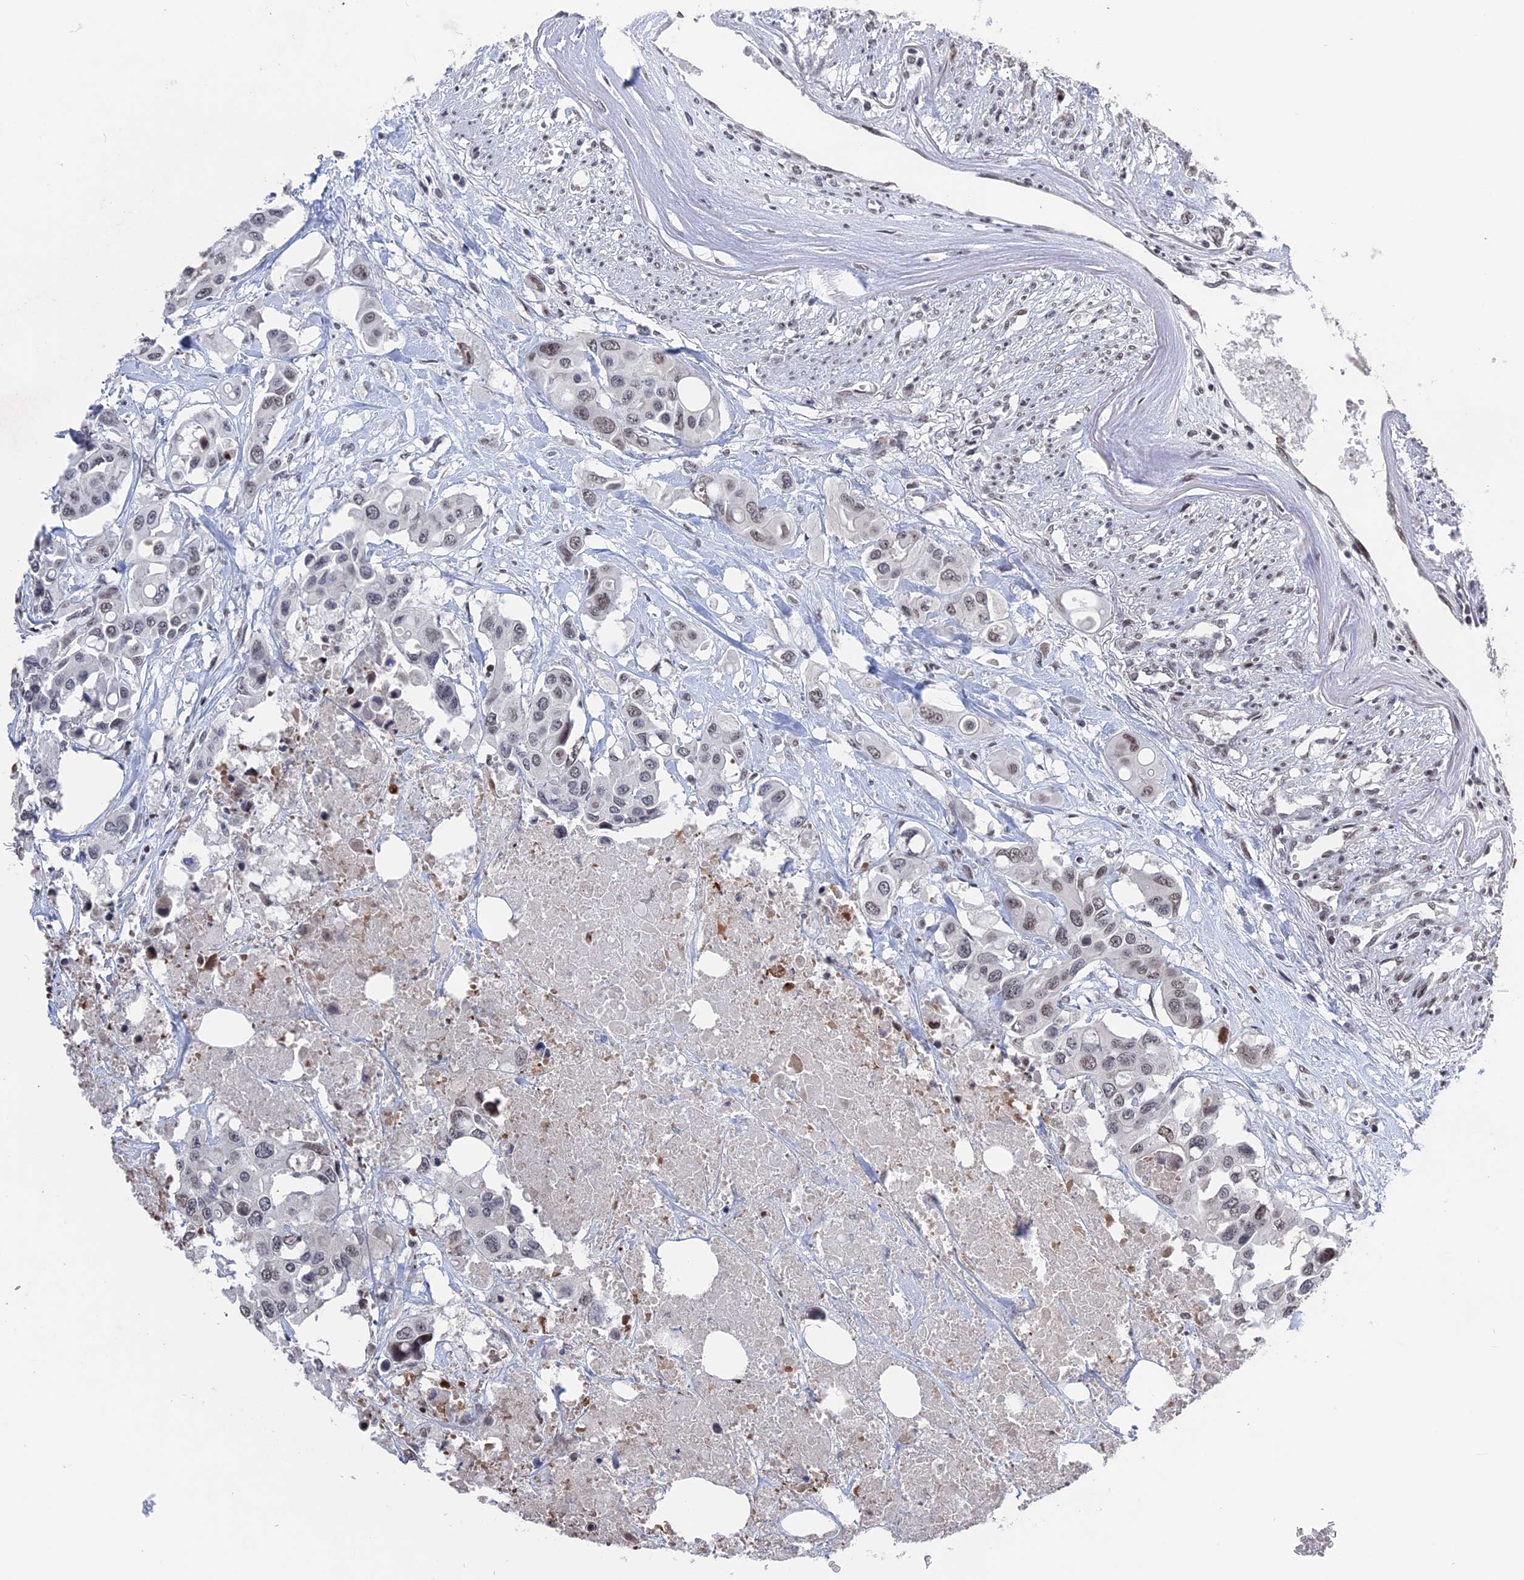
{"staining": {"intensity": "weak", "quantity": "25%-75%", "location": "nuclear"}, "tissue": "colorectal cancer", "cell_type": "Tumor cells", "image_type": "cancer", "snomed": [{"axis": "morphology", "description": "Adenocarcinoma, NOS"}, {"axis": "topography", "description": "Colon"}], "caption": "This photomicrograph exhibits immunohistochemistry staining of human colorectal cancer, with low weak nuclear staining in approximately 25%-75% of tumor cells.", "gene": "NR2C2AP", "patient": {"sex": "male", "age": 77}}